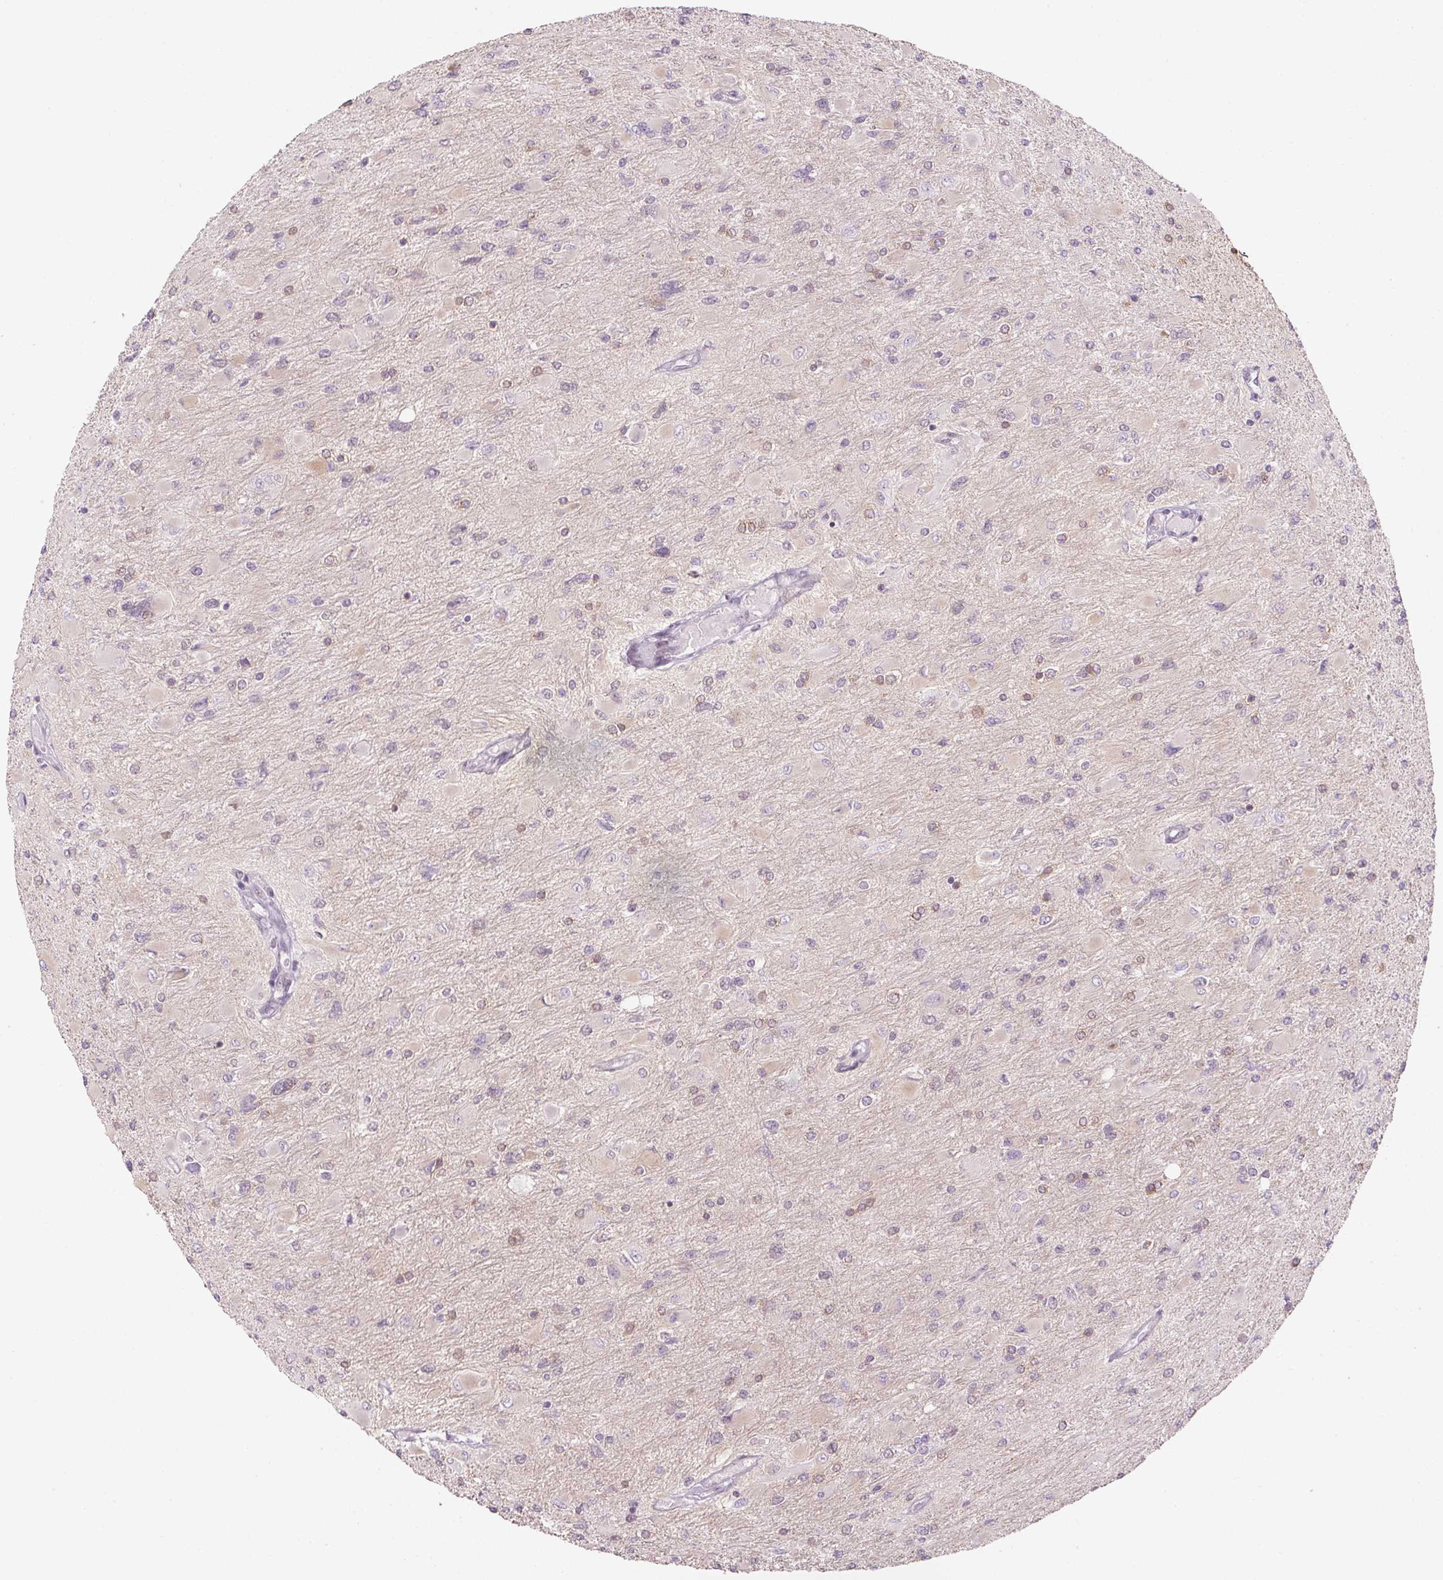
{"staining": {"intensity": "moderate", "quantity": "25%-75%", "location": "nuclear"}, "tissue": "glioma", "cell_type": "Tumor cells", "image_type": "cancer", "snomed": [{"axis": "morphology", "description": "Glioma, malignant, High grade"}, {"axis": "topography", "description": "Cerebral cortex"}], "caption": "High-power microscopy captured an IHC micrograph of high-grade glioma (malignant), revealing moderate nuclear expression in approximately 25%-75% of tumor cells.", "gene": "U2AF2", "patient": {"sex": "female", "age": 36}}